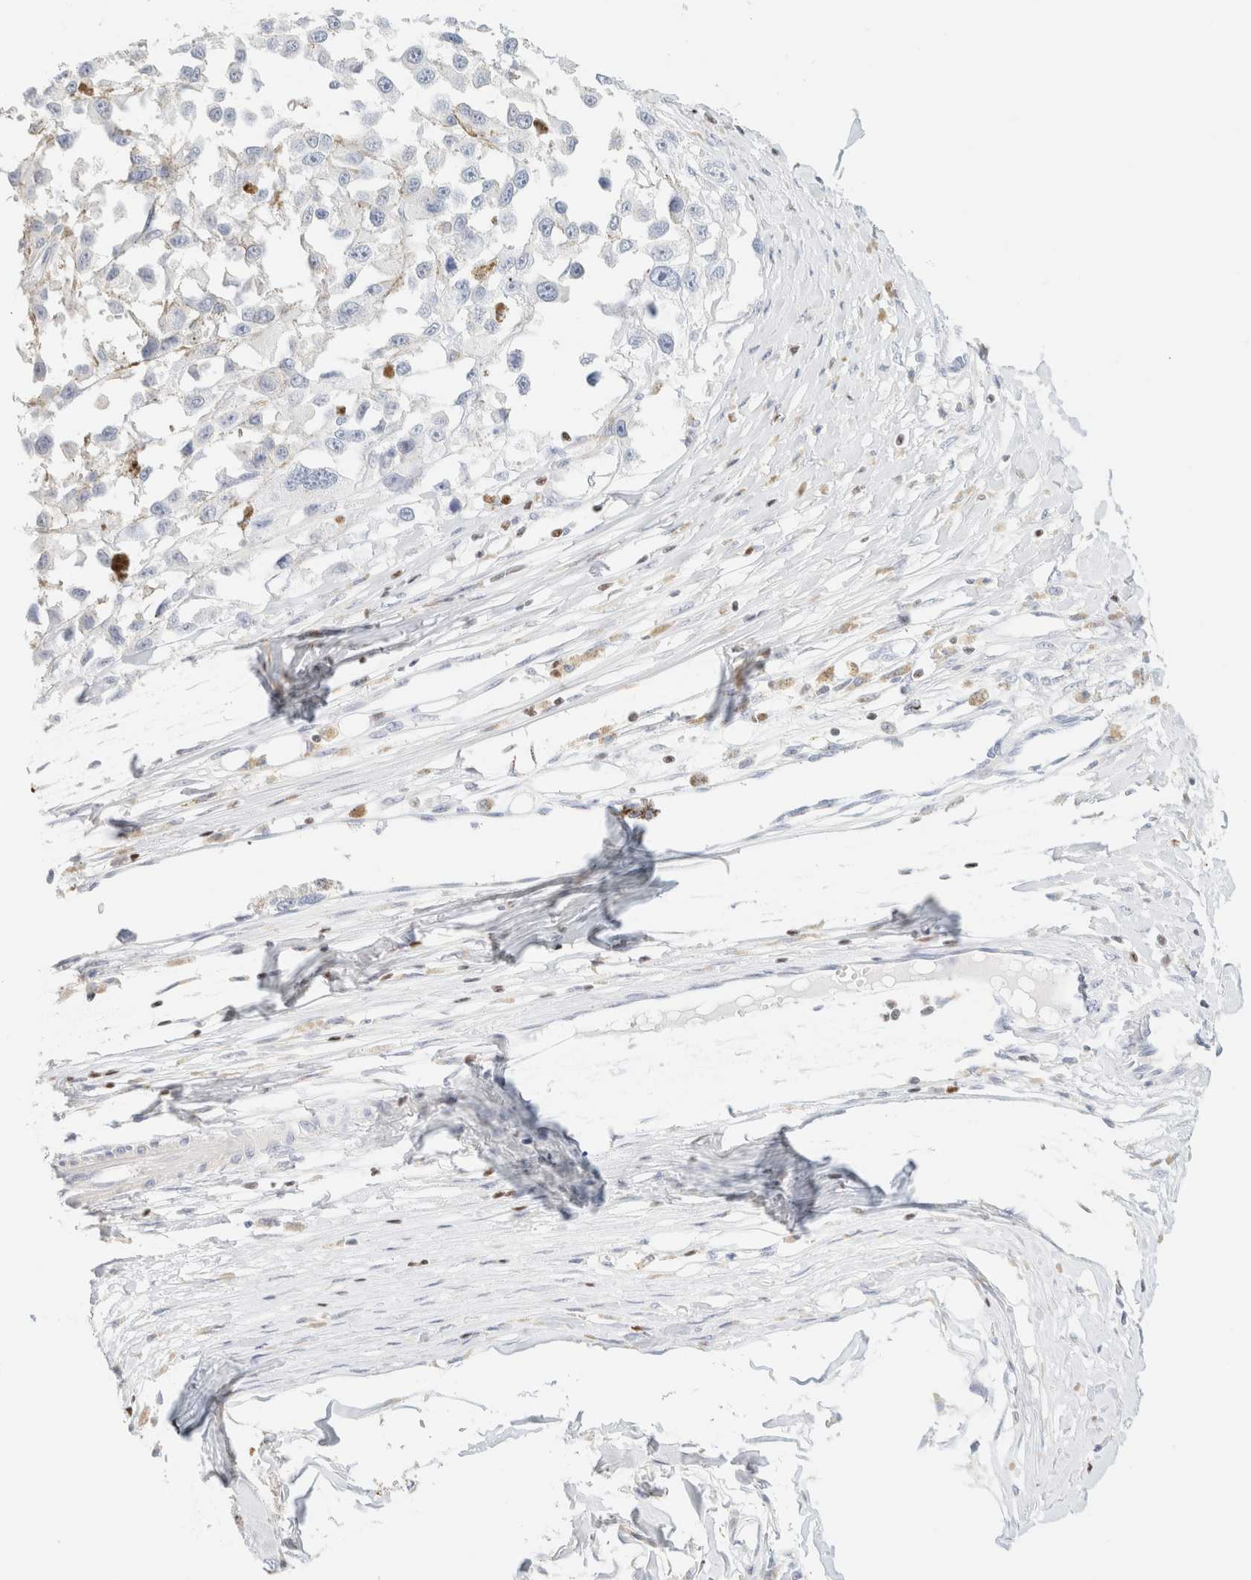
{"staining": {"intensity": "negative", "quantity": "none", "location": "none"}, "tissue": "melanoma", "cell_type": "Tumor cells", "image_type": "cancer", "snomed": [{"axis": "morphology", "description": "Malignant melanoma, Metastatic site"}, {"axis": "topography", "description": "Lymph node"}], "caption": "Melanoma stained for a protein using immunohistochemistry displays no positivity tumor cells.", "gene": "IKZF3", "patient": {"sex": "male", "age": 59}}